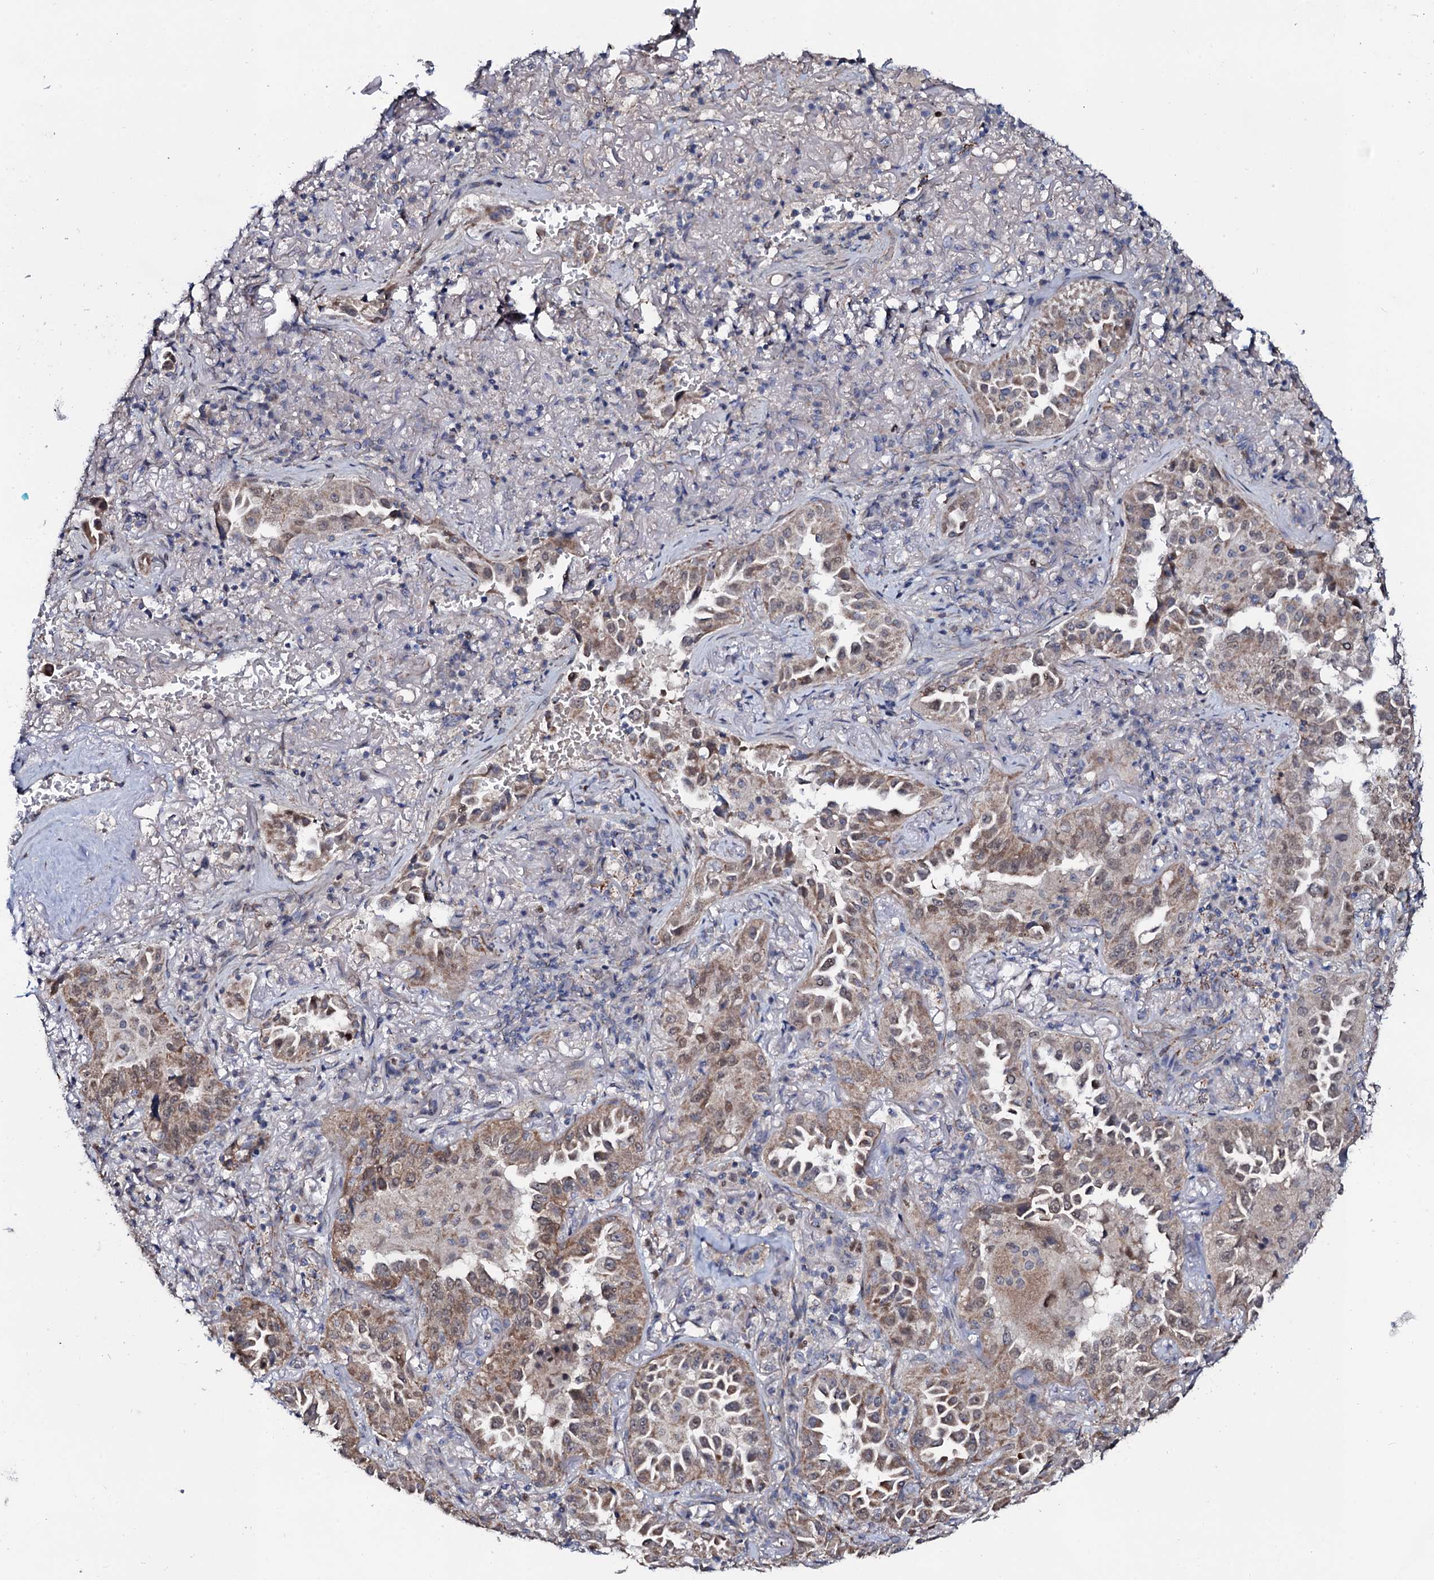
{"staining": {"intensity": "moderate", "quantity": ">75%", "location": "cytoplasmic/membranous"}, "tissue": "lung cancer", "cell_type": "Tumor cells", "image_type": "cancer", "snomed": [{"axis": "morphology", "description": "Adenocarcinoma, NOS"}, {"axis": "topography", "description": "Lung"}], "caption": "About >75% of tumor cells in lung cancer (adenocarcinoma) reveal moderate cytoplasmic/membranous protein positivity as visualized by brown immunohistochemical staining.", "gene": "PPP1R3D", "patient": {"sex": "female", "age": 69}}